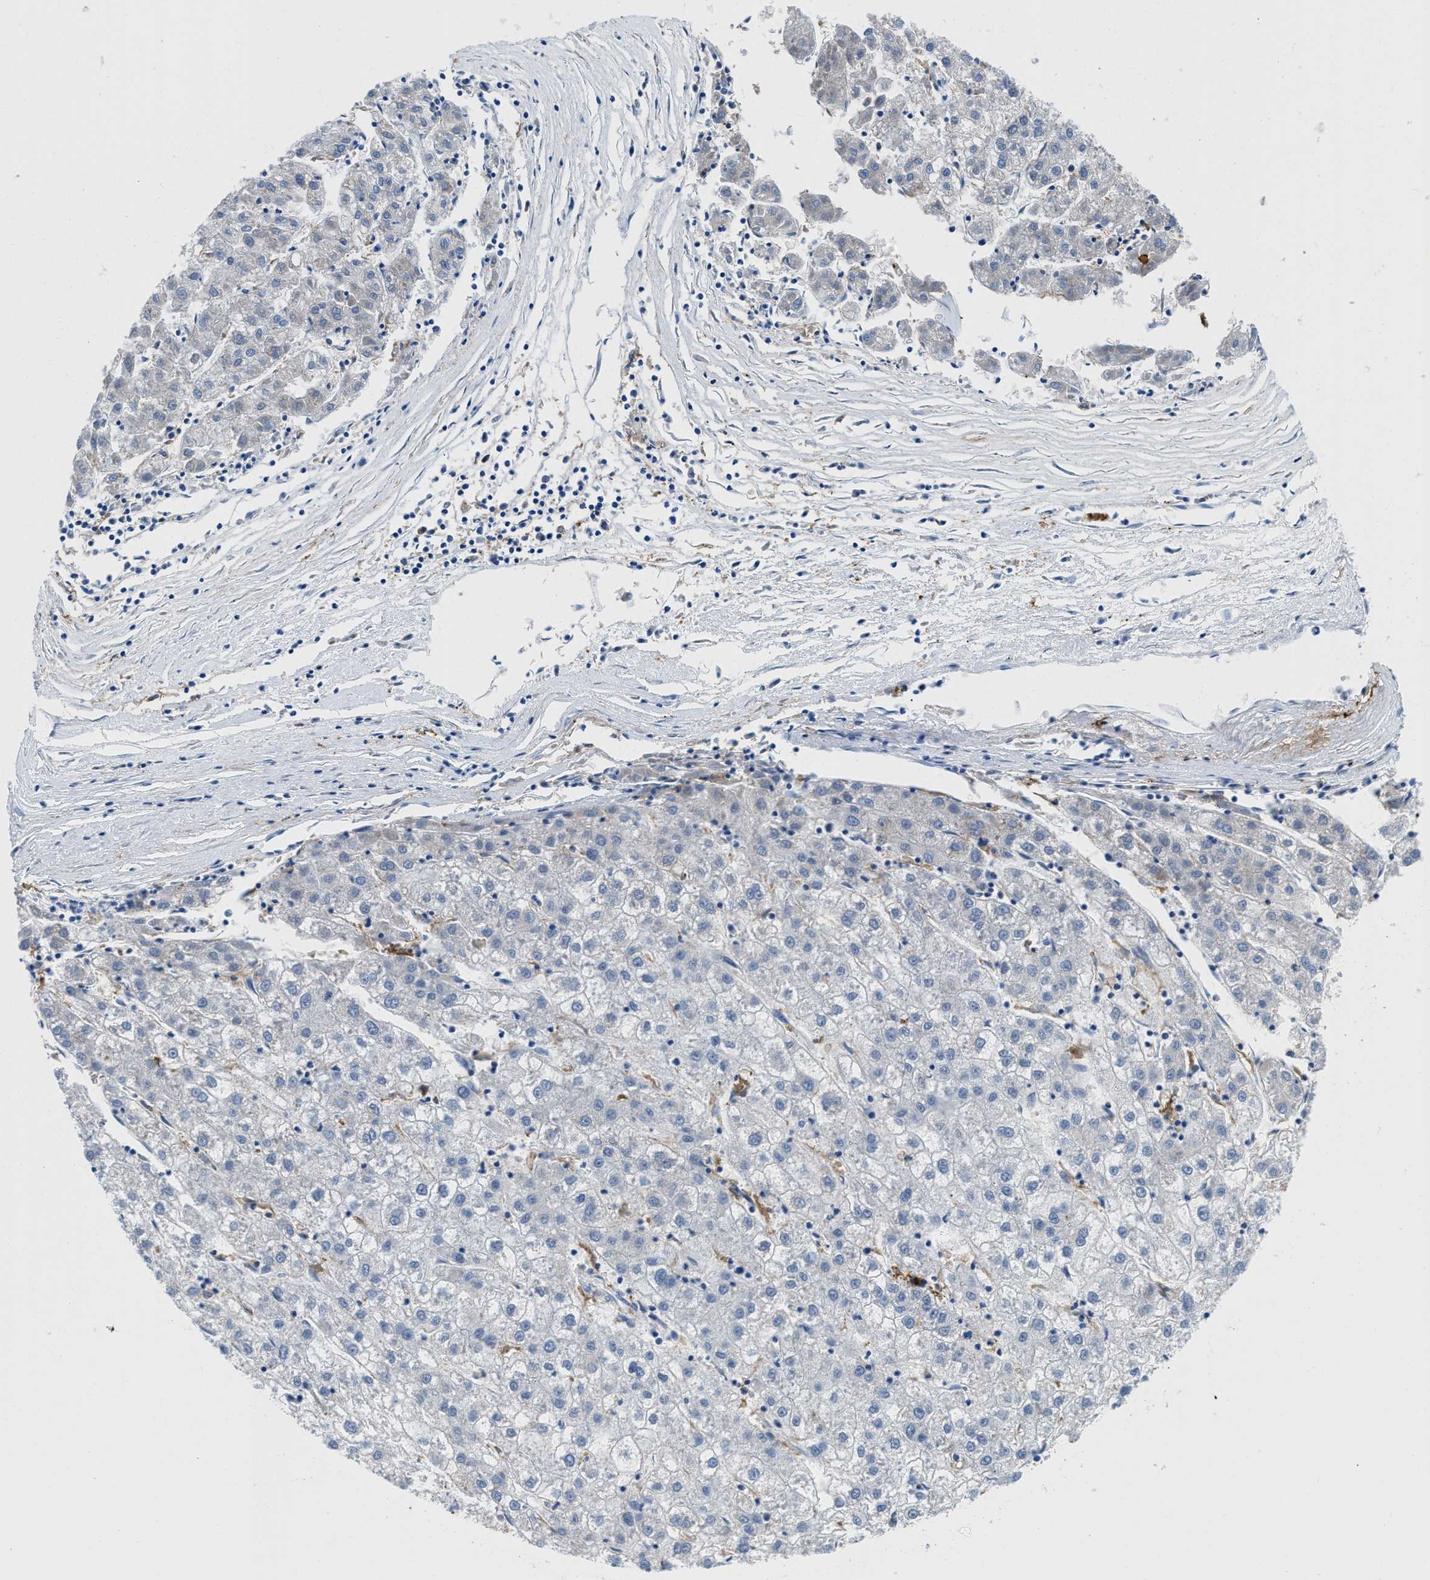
{"staining": {"intensity": "negative", "quantity": "none", "location": "none"}, "tissue": "liver cancer", "cell_type": "Tumor cells", "image_type": "cancer", "snomed": [{"axis": "morphology", "description": "Carcinoma, Hepatocellular, NOS"}, {"axis": "topography", "description": "Liver"}], "caption": "IHC micrograph of neoplastic tissue: liver cancer stained with DAB exhibits no significant protein positivity in tumor cells.", "gene": "CD226", "patient": {"sex": "male", "age": 72}}